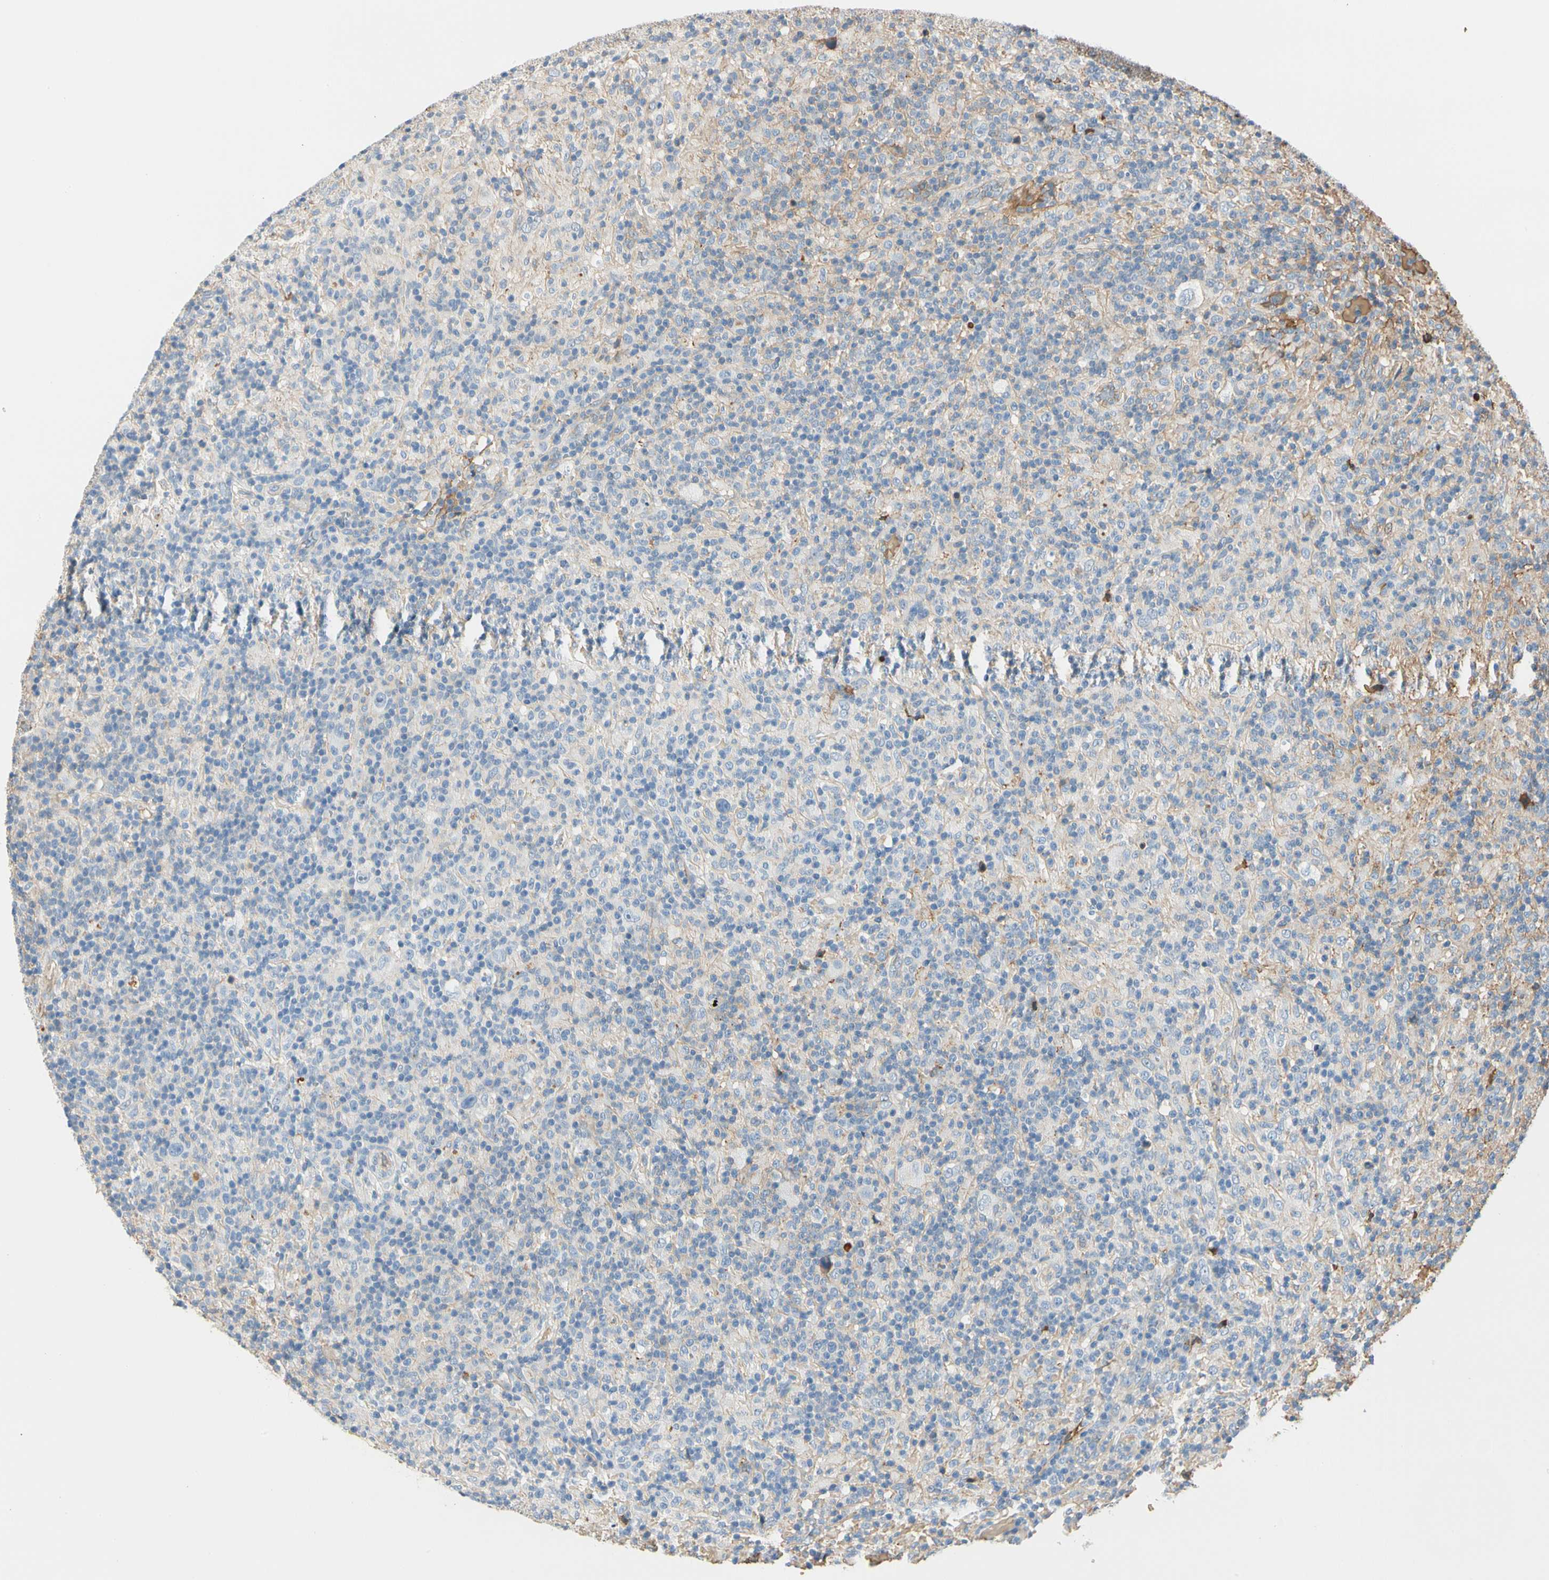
{"staining": {"intensity": "negative", "quantity": "none", "location": "none"}, "tissue": "lymphoma", "cell_type": "Tumor cells", "image_type": "cancer", "snomed": [{"axis": "morphology", "description": "Hodgkin's disease, NOS"}, {"axis": "topography", "description": "Lymph node"}], "caption": "Image shows no significant protein positivity in tumor cells of lymphoma.", "gene": "LAMB3", "patient": {"sex": "male", "age": 70}}